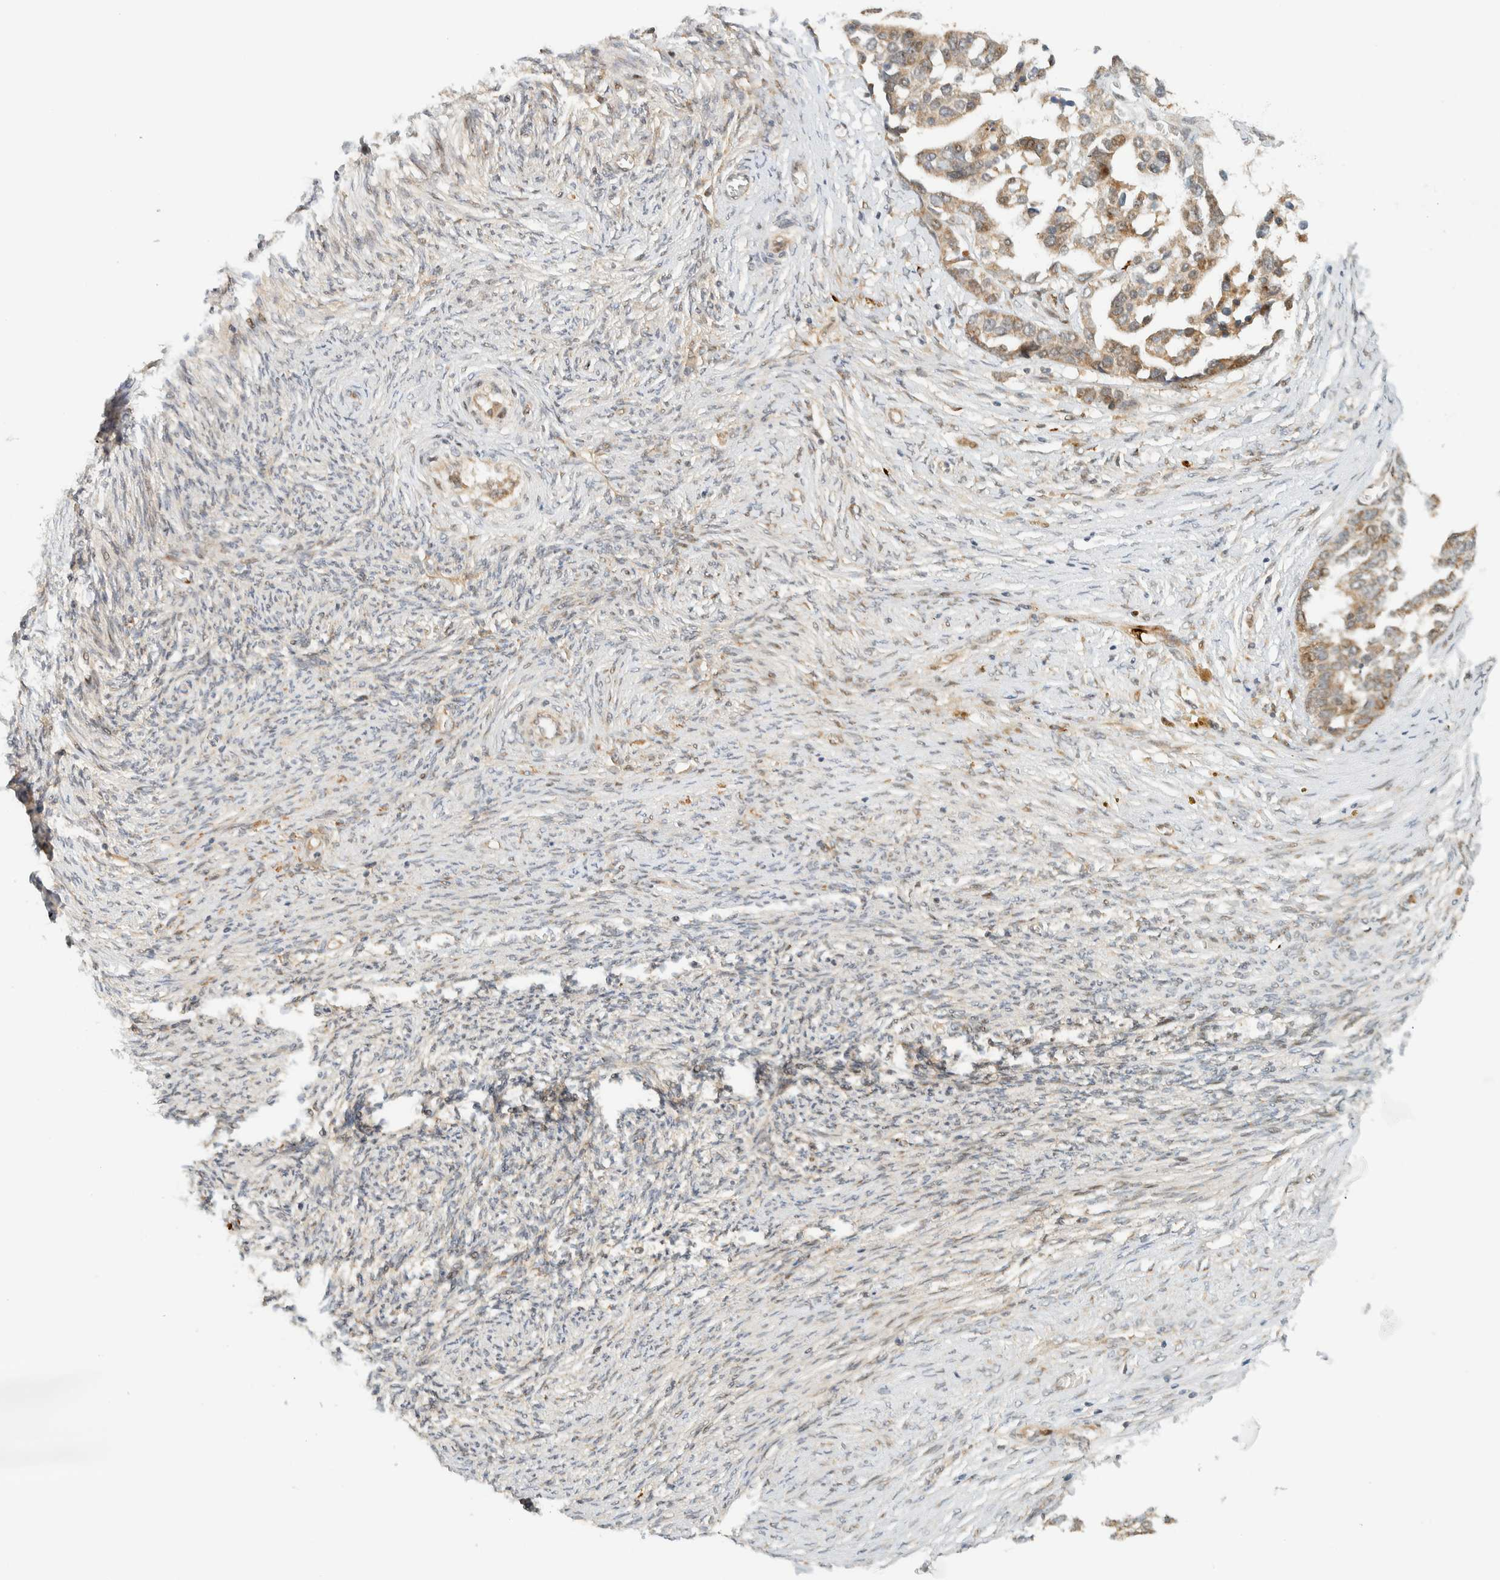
{"staining": {"intensity": "weak", "quantity": ">75%", "location": "cytoplasmic/membranous"}, "tissue": "ovarian cancer", "cell_type": "Tumor cells", "image_type": "cancer", "snomed": [{"axis": "morphology", "description": "Cystadenocarcinoma, serous, NOS"}, {"axis": "topography", "description": "Ovary"}], "caption": "Ovarian cancer (serous cystadenocarcinoma) stained with IHC demonstrates weak cytoplasmic/membranous expression in about >75% of tumor cells.", "gene": "CCDC171", "patient": {"sex": "female", "age": 44}}